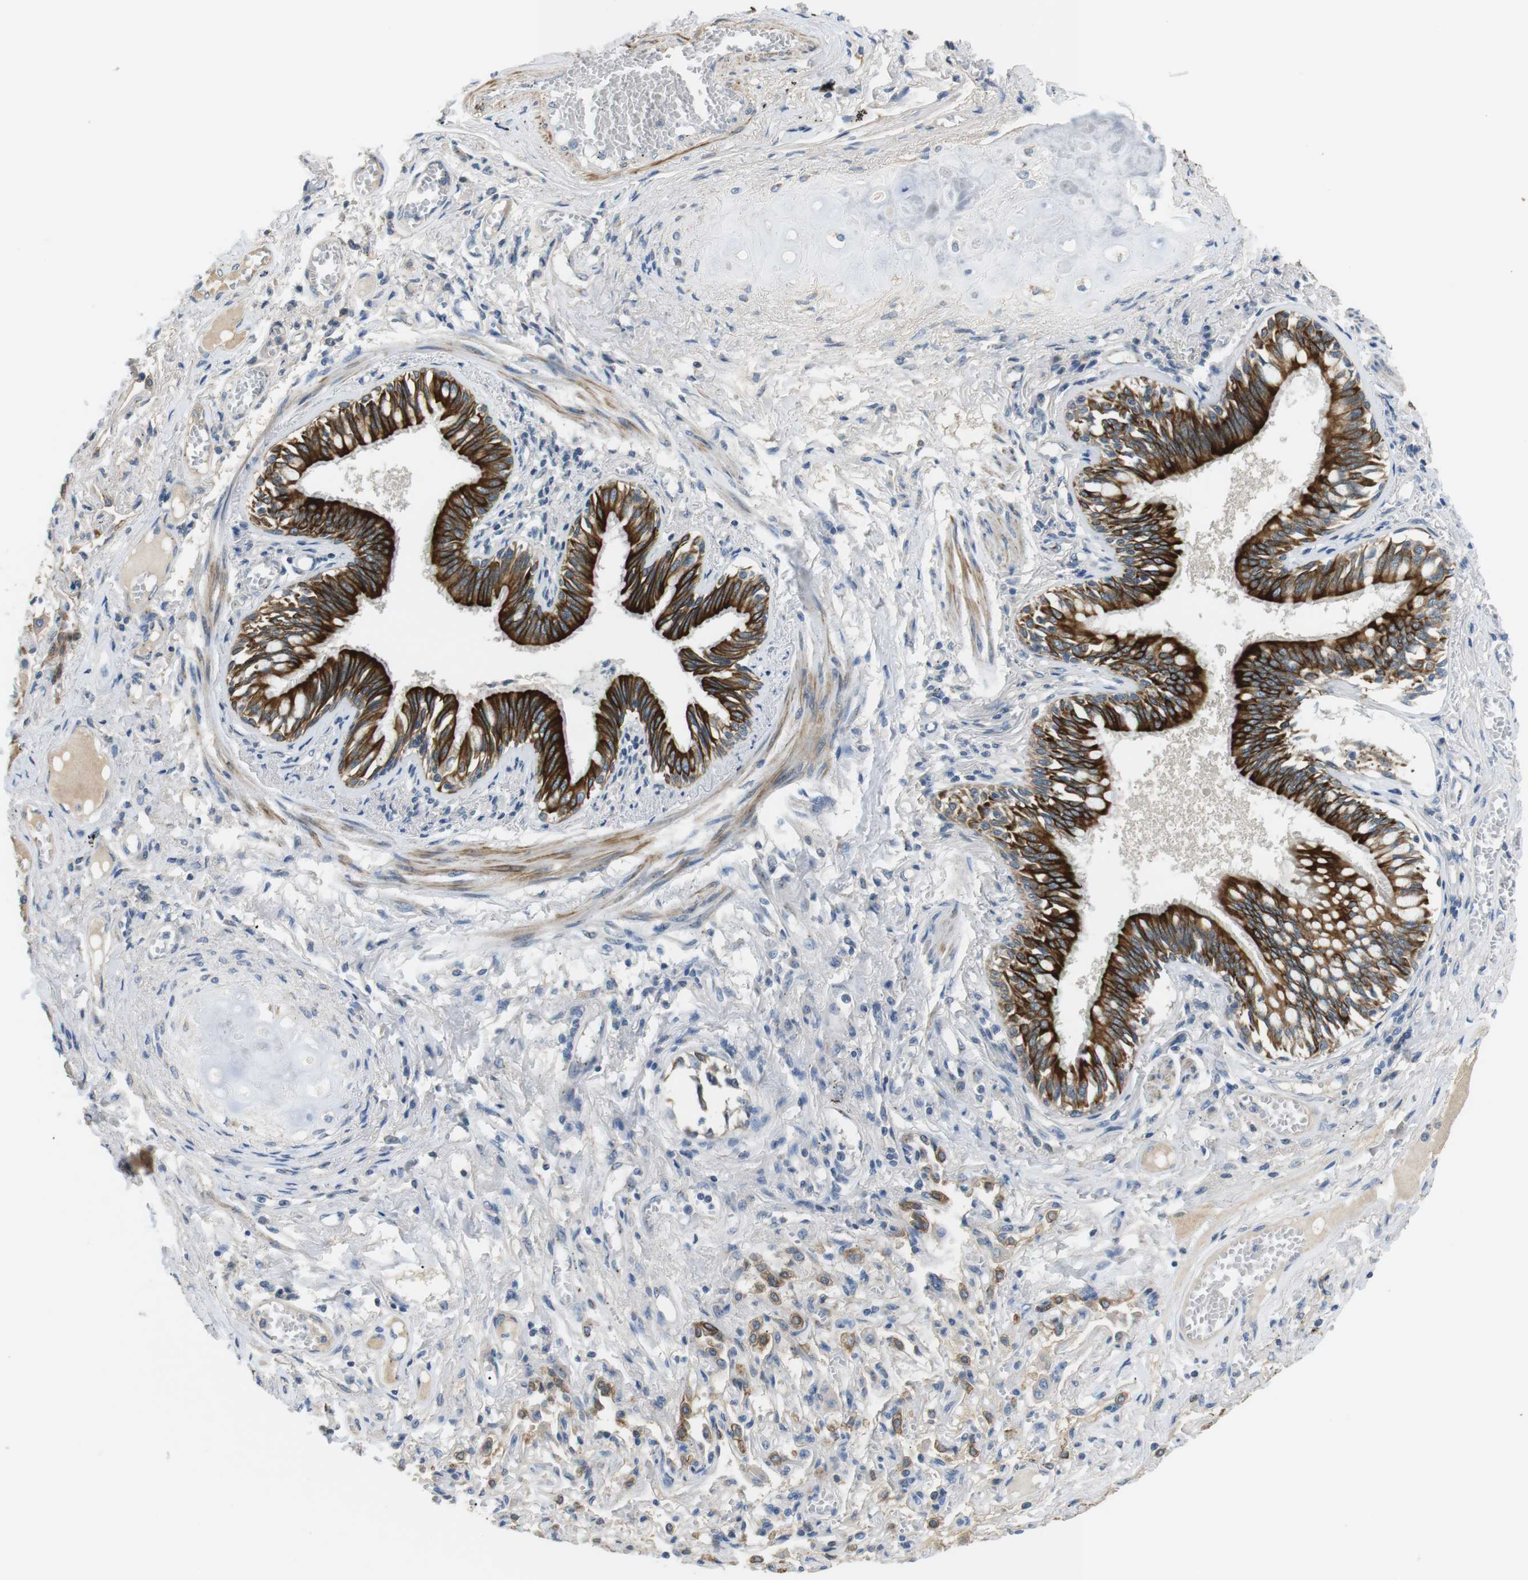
{"staining": {"intensity": "strong", "quantity": ">75%", "location": "cytoplasmic/membranous"}, "tissue": "bronchus", "cell_type": "Respiratory epithelial cells", "image_type": "normal", "snomed": [{"axis": "morphology", "description": "Normal tissue, NOS"}, {"axis": "morphology", "description": "Inflammation, NOS"}, {"axis": "topography", "description": "Cartilage tissue"}, {"axis": "topography", "description": "Lung"}], "caption": "Respiratory epithelial cells exhibit high levels of strong cytoplasmic/membranous staining in about >75% of cells in benign human bronchus.", "gene": "UNC5CL", "patient": {"sex": "male", "age": 71}}